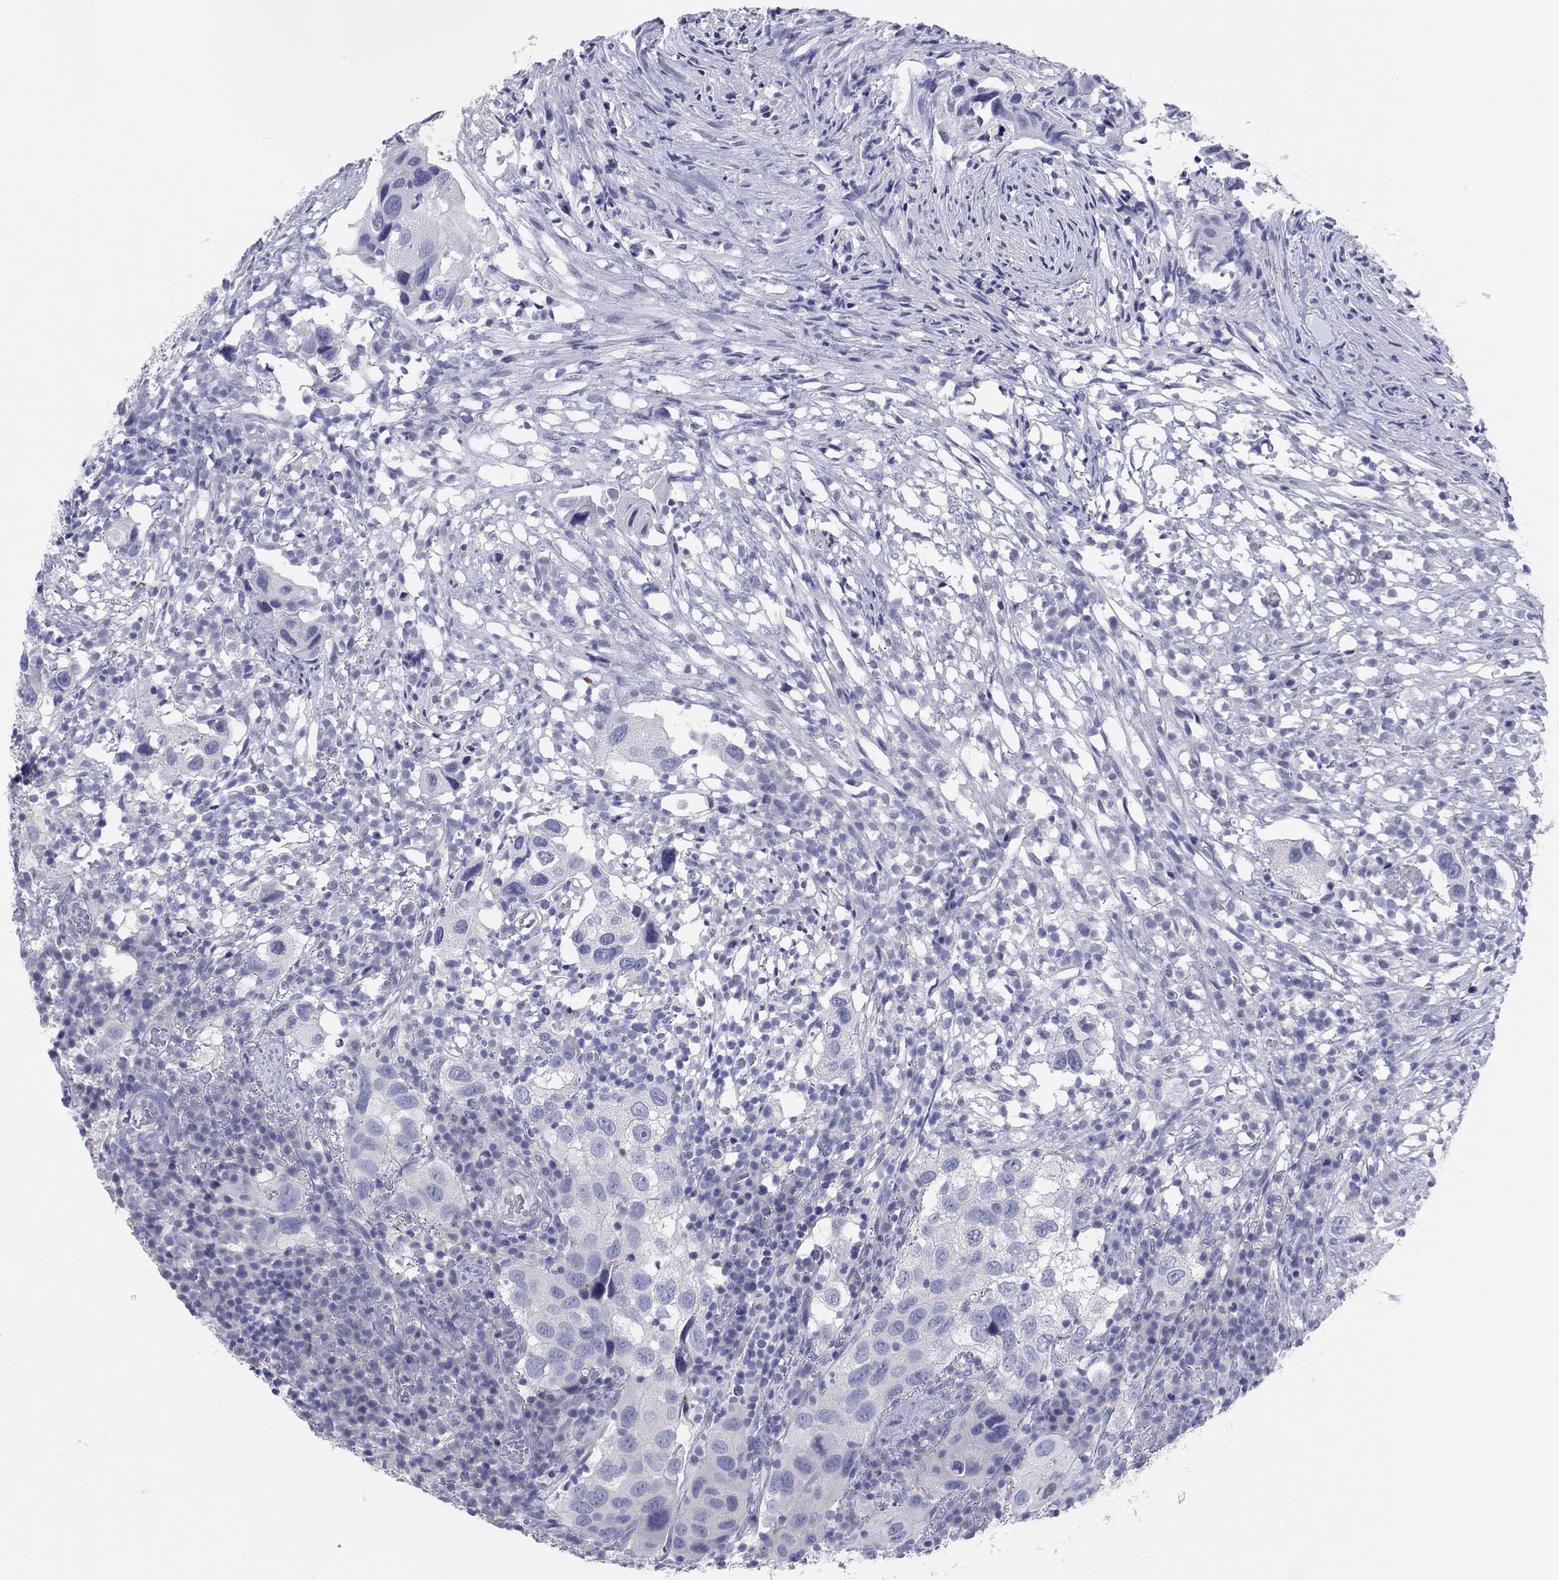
{"staining": {"intensity": "negative", "quantity": "none", "location": "none"}, "tissue": "urothelial cancer", "cell_type": "Tumor cells", "image_type": "cancer", "snomed": [{"axis": "morphology", "description": "Urothelial carcinoma, High grade"}, {"axis": "topography", "description": "Urinary bladder"}], "caption": "DAB (3,3'-diaminobenzidine) immunohistochemical staining of urothelial cancer displays no significant staining in tumor cells.", "gene": "CPNE6", "patient": {"sex": "male", "age": 79}}